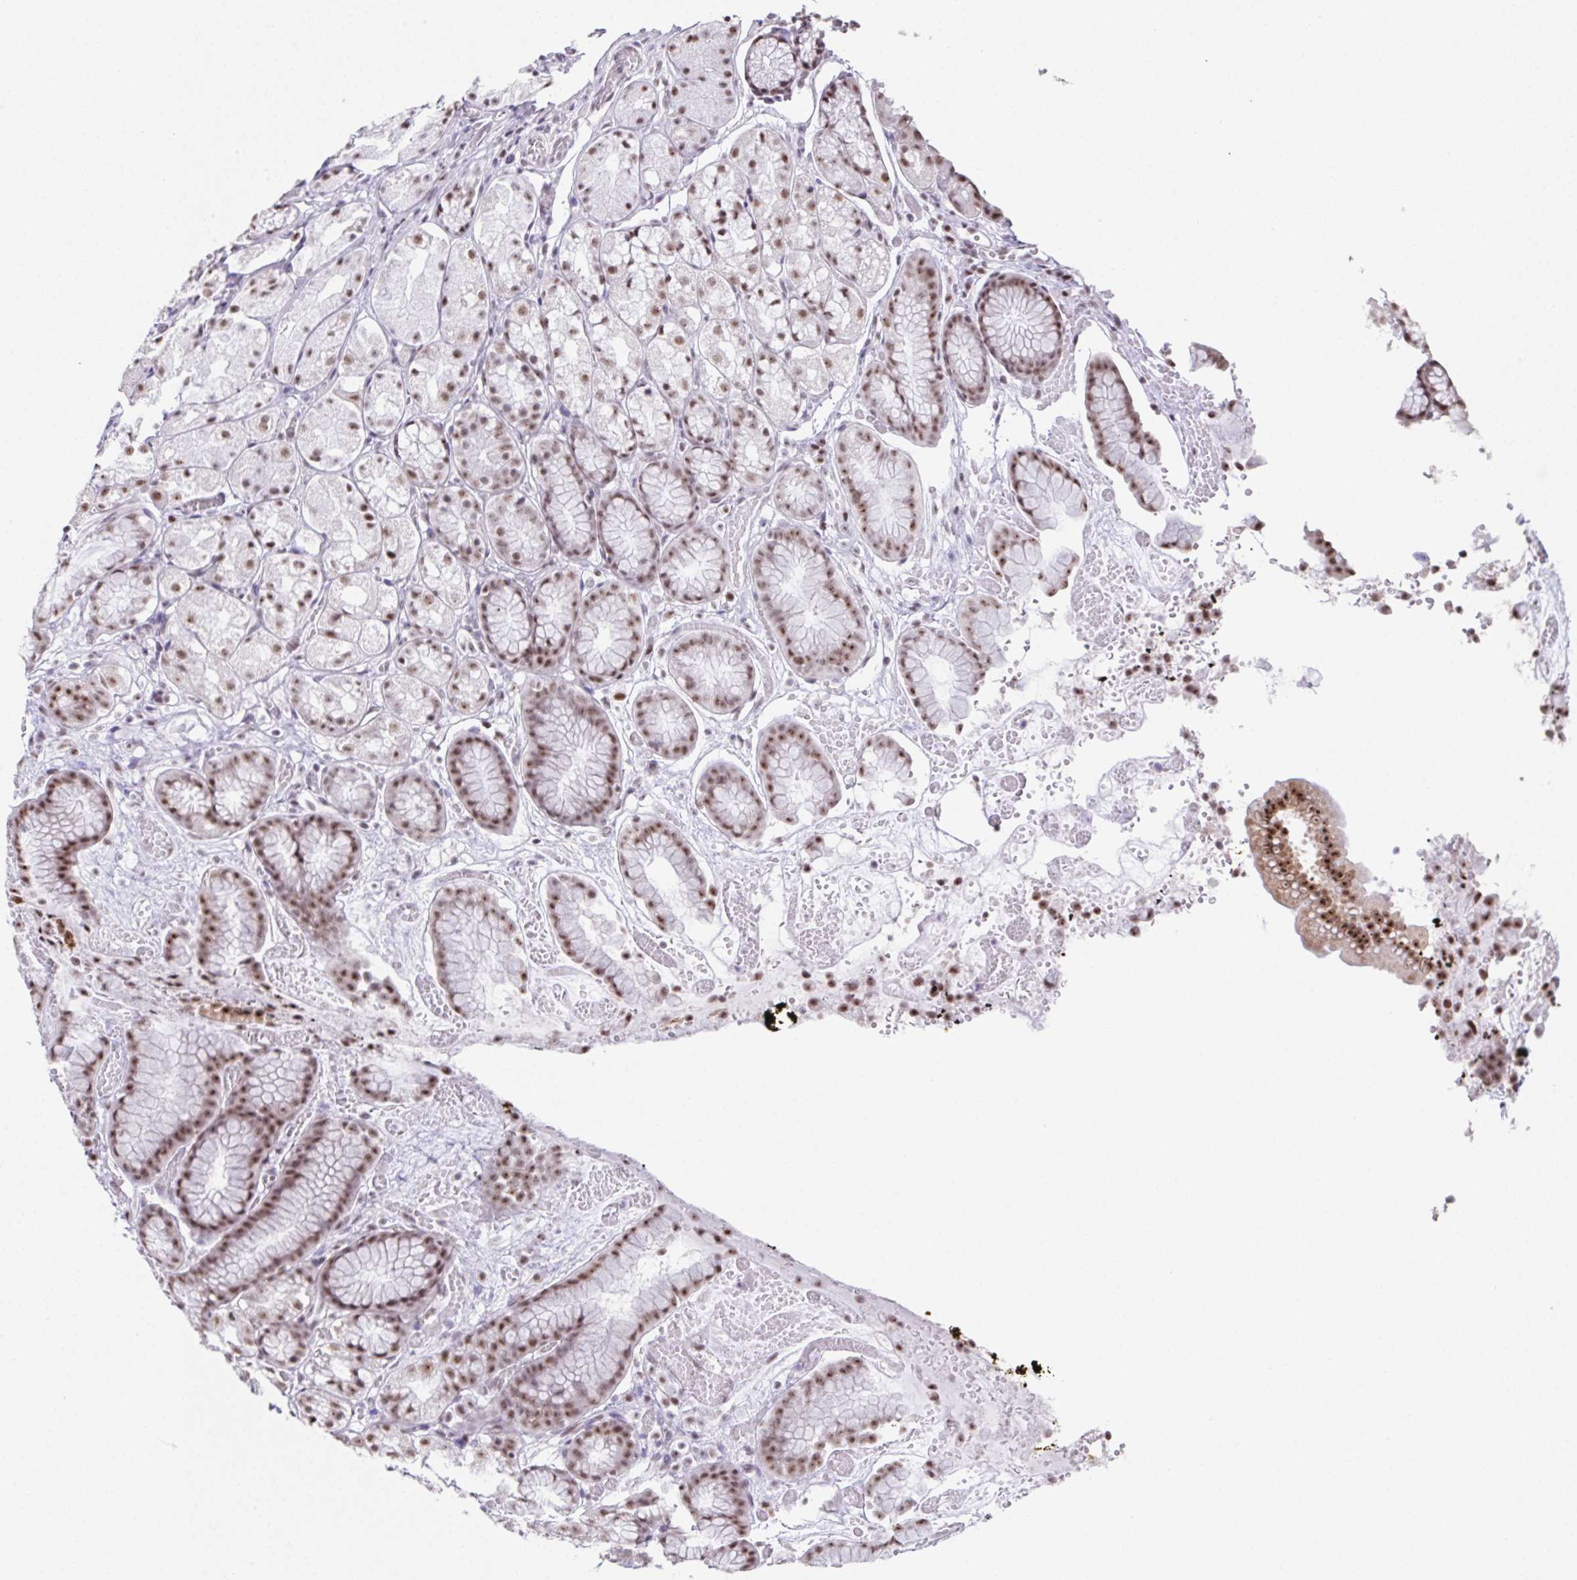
{"staining": {"intensity": "moderate", "quantity": ">75%", "location": "nuclear"}, "tissue": "stomach", "cell_type": "Glandular cells", "image_type": "normal", "snomed": [{"axis": "morphology", "description": "Normal tissue, NOS"}, {"axis": "topography", "description": "Smooth muscle"}, {"axis": "topography", "description": "Stomach"}], "caption": "Approximately >75% of glandular cells in benign stomach show moderate nuclear protein expression as visualized by brown immunohistochemical staining.", "gene": "ZNF800", "patient": {"sex": "male", "age": 70}}